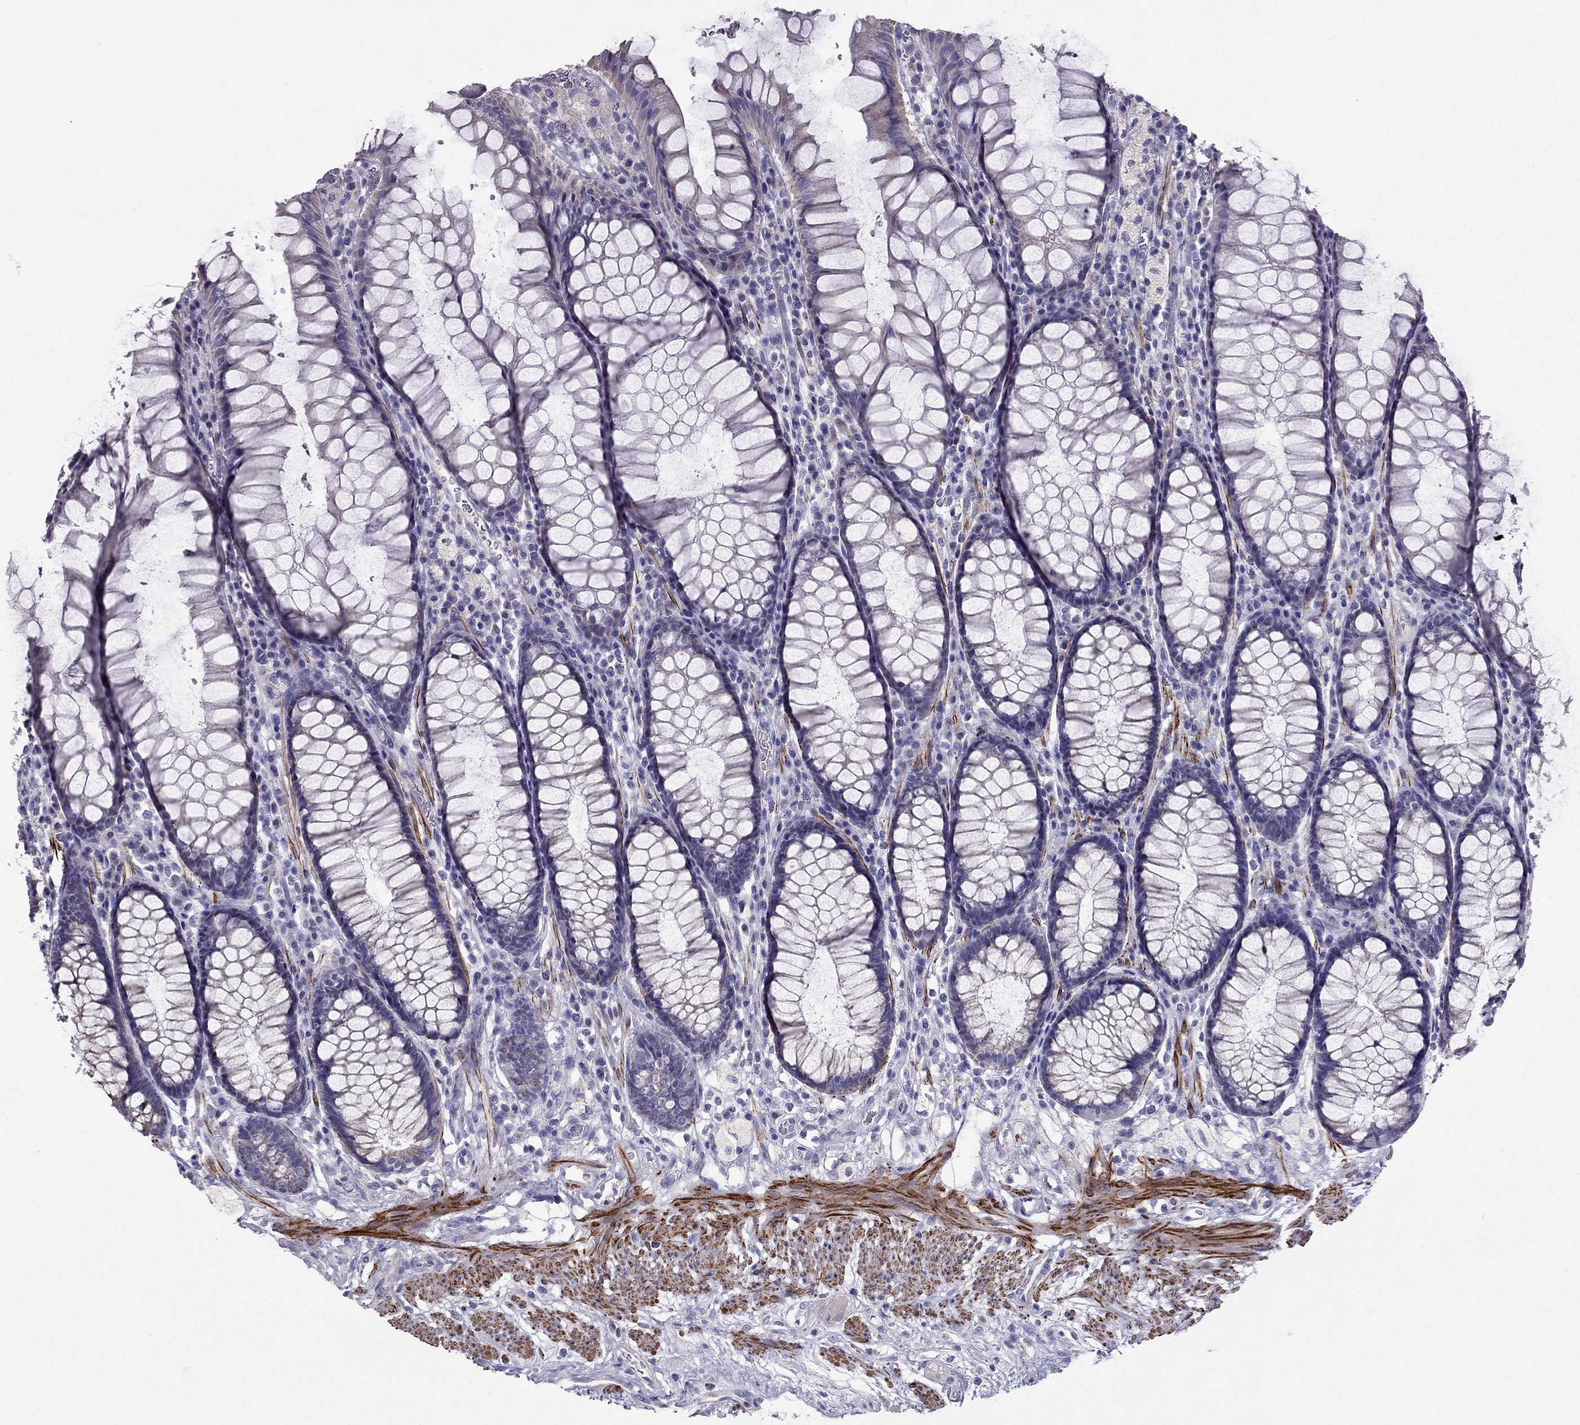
{"staining": {"intensity": "negative", "quantity": "none", "location": "none"}, "tissue": "rectum", "cell_type": "Glandular cells", "image_type": "normal", "snomed": [{"axis": "morphology", "description": "Normal tissue, NOS"}, {"axis": "topography", "description": "Rectum"}], "caption": "Rectum stained for a protein using immunohistochemistry exhibits no expression glandular cells.", "gene": "DSC1", "patient": {"sex": "female", "age": 68}}